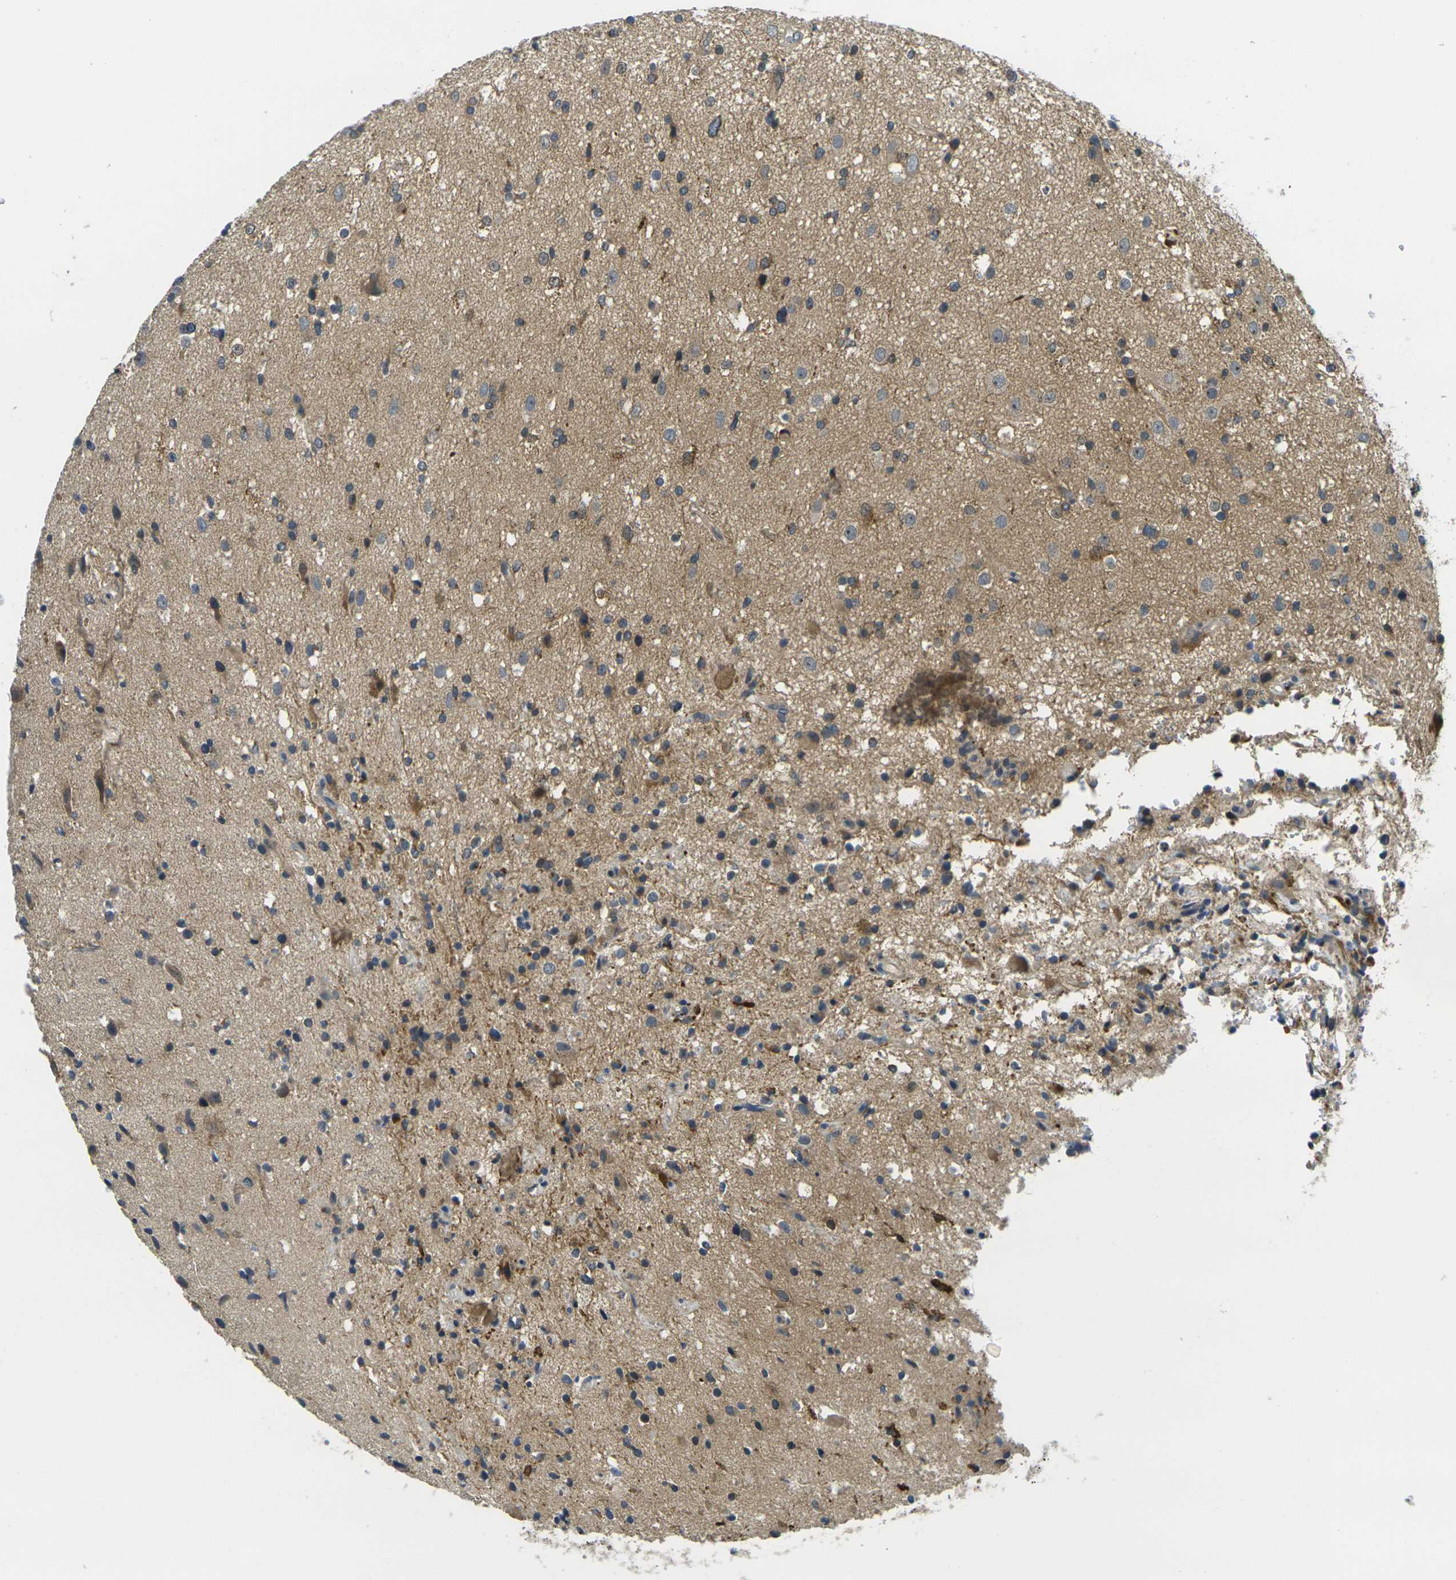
{"staining": {"intensity": "moderate", "quantity": "25%-75%", "location": "cytoplasmic/membranous"}, "tissue": "glioma", "cell_type": "Tumor cells", "image_type": "cancer", "snomed": [{"axis": "morphology", "description": "Glioma, malignant, High grade"}, {"axis": "topography", "description": "Brain"}], "caption": "Immunohistochemistry (IHC) photomicrograph of neoplastic tissue: human glioma stained using immunohistochemistry displays medium levels of moderate protein expression localized specifically in the cytoplasmic/membranous of tumor cells, appearing as a cytoplasmic/membranous brown color.", "gene": "MINAR2", "patient": {"sex": "male", "age": 33}}